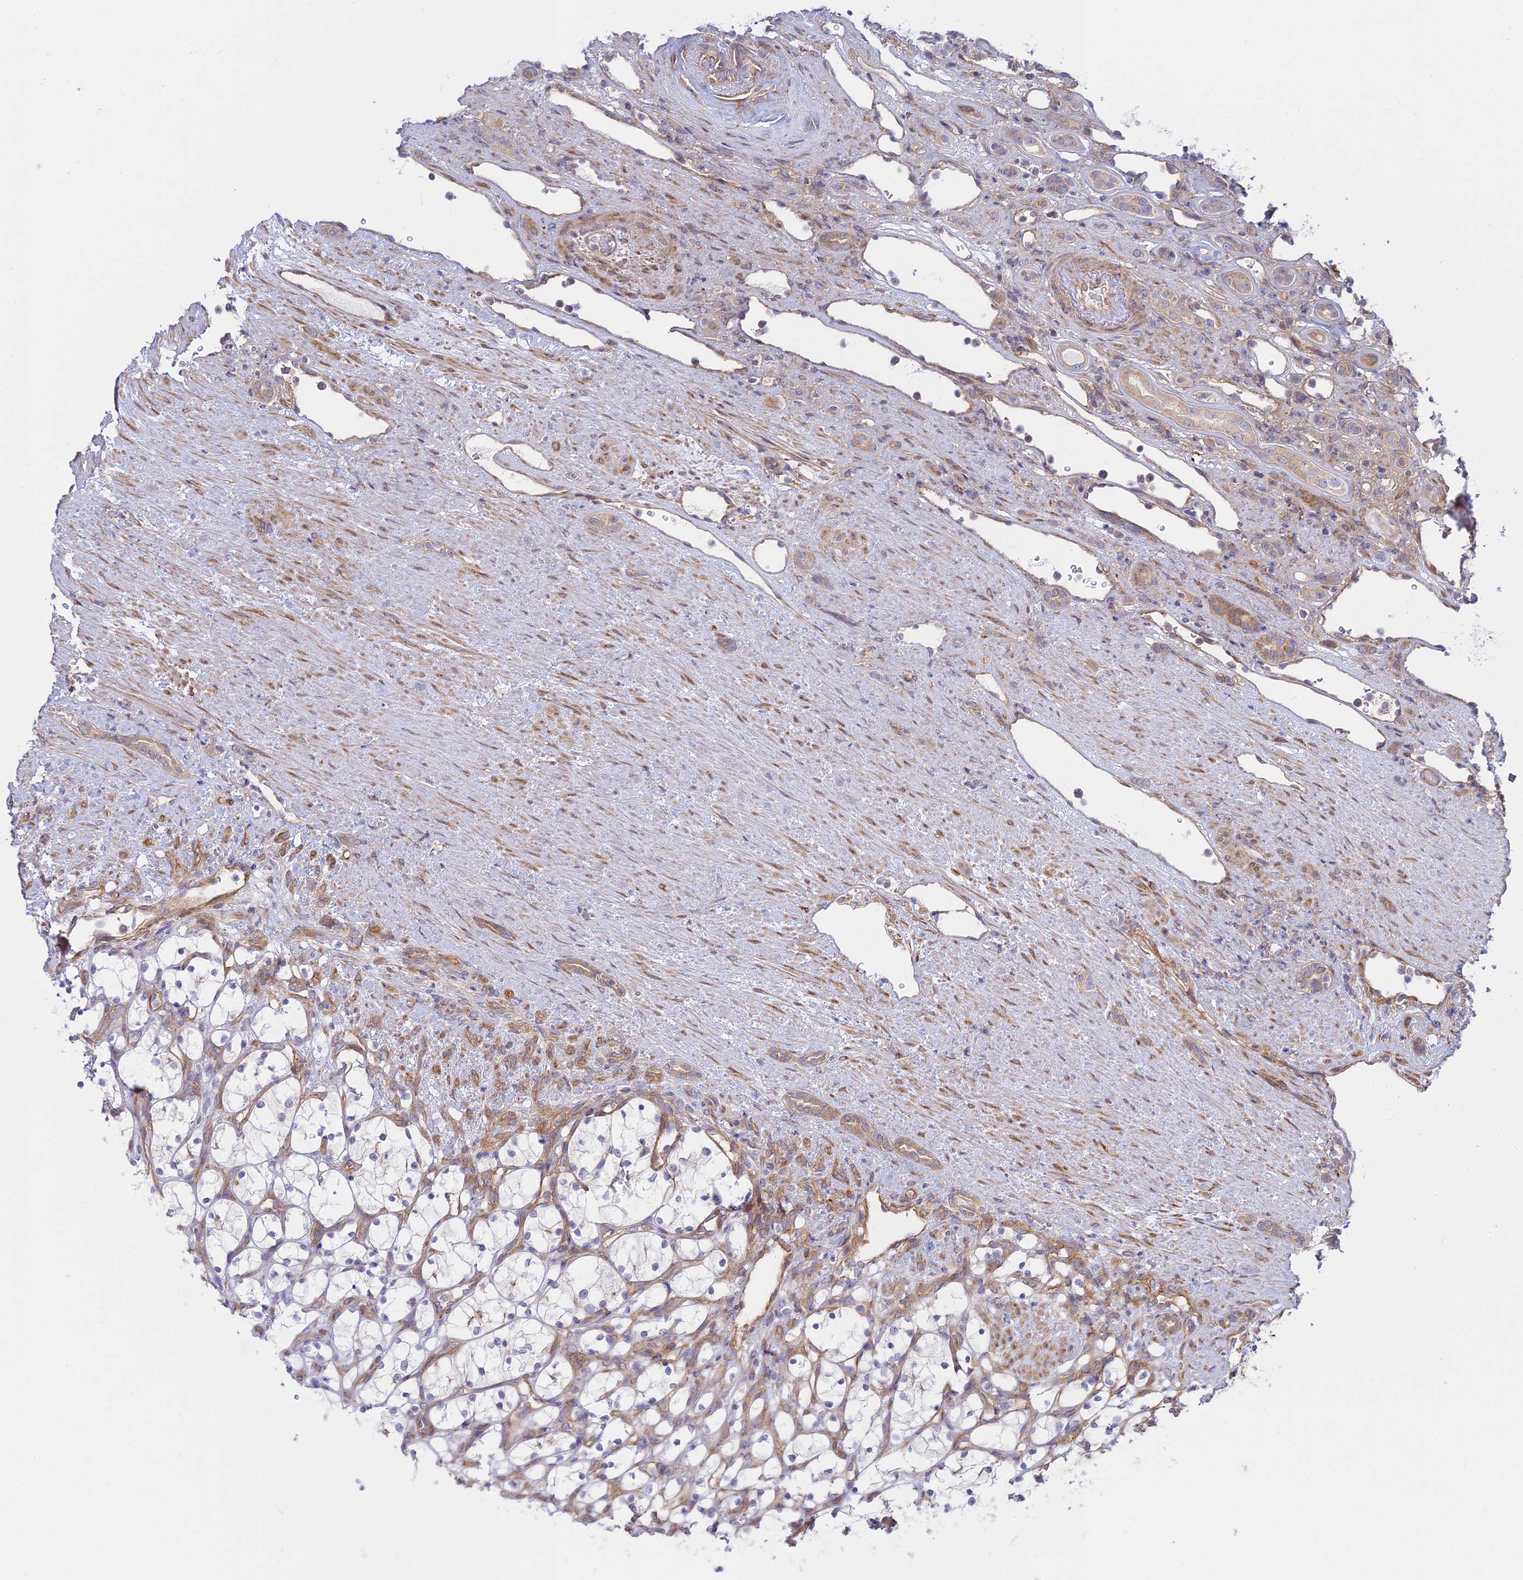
{"staining": {"intensity": "negative", "quantity": "none", "location": "none"}, "tissue": "renal cancer", "cell_type": "Tumor cells", "image_type": "cancer", "snomed": [{"axis": "morphology", "description": "Adenocarcinoma, NOS"}, {"axis": "topography", "description": "Kidney"}], "caption": "IHC of renal cancer reveals no staining in tumor cells.", "gene": "KCNAB1", "patient": {"sex": "female", "age": 69}}